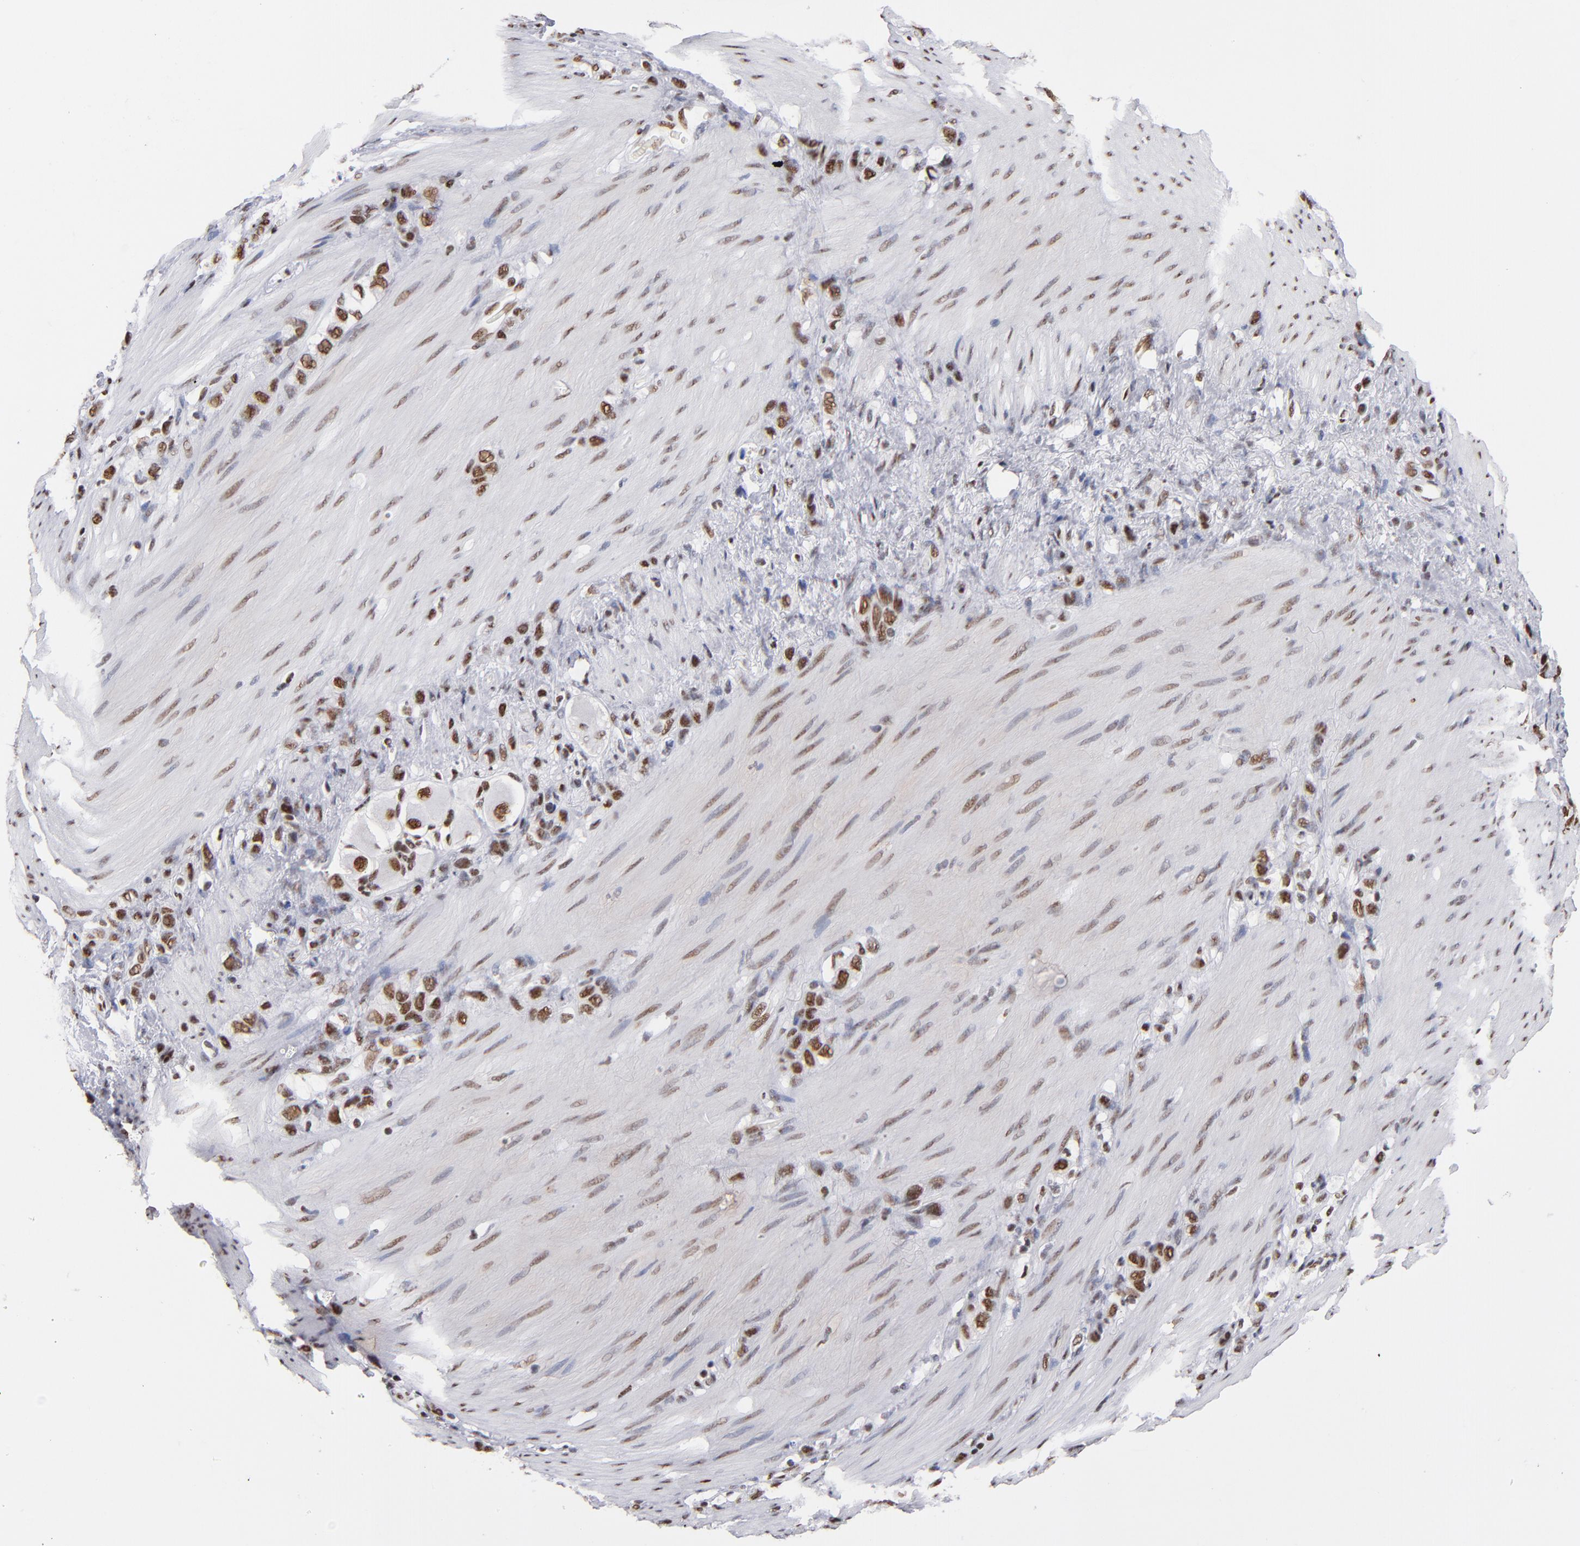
{"staining": {"intensity": "strong", "quantity": ">75%", "location": "nuclear"}, "tissue": "stomach cancer", "cell_type": "Tumor cells", "image_type": "cancer", "snomed": [{"axis": "morphology", "description": "Normal tissue, NOS"}, {"axis": "morphology", "description": "Adenocarcinoma, NOS"}, {"axis": "morphology", "description": "Adenocarcinoma, High grade"}, {"axis": "topography", "description": "Stomach, upper"}, {"axis": "topography", "description": "Stomach"}], "caption": "Human adenocarcinoma (stomach) stained with a protein marker shows strong staining in tumor cells.", "gene": "MN1", "patient": {"sex": "female", "age": 65}}